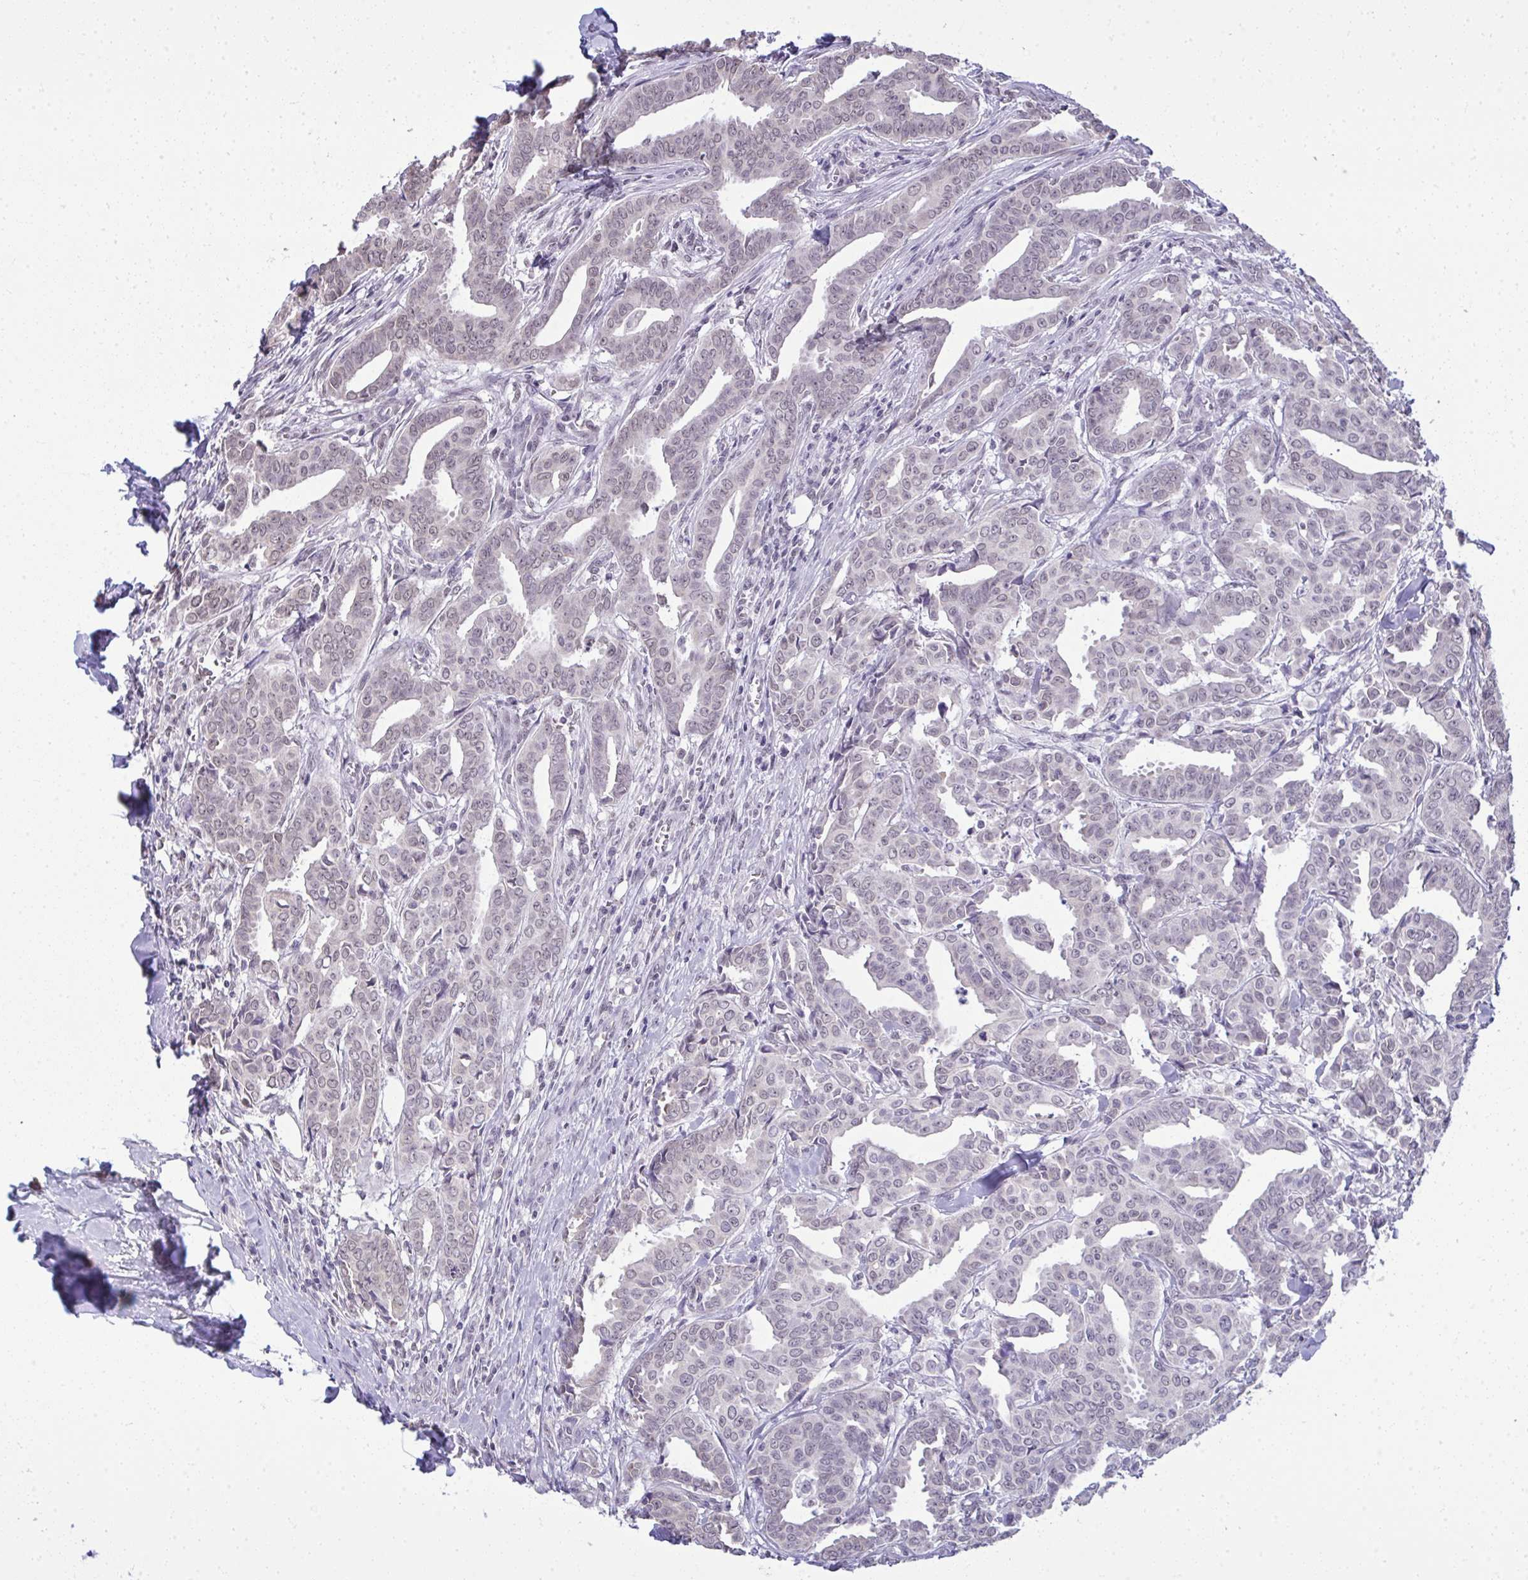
{"staining": {"intensity": "negative", "quantity": "none", "location": "none"}, "tissue": "breast cancer", "cell_type": "Tumor cells", "image_type": "cancer", "snomed": [{"axis": "morphology", "description": "Duct carcinoma"}, {"axis": "topography", "description": "Breast"}], "caption": "DAB (3,3'-diaminobenzidine) immunohistochemical staining of human breast cancer demonstrates no significant expression in tumor cells. Brightfield microscopy of immunohistochemistry stained with DAB (3,3'-diaminobenzidine) (brown) and hematoxylin (blue), captured at high magnification.", "gene": "NPPA", "patient": {"sex": "female", "age": 45}}